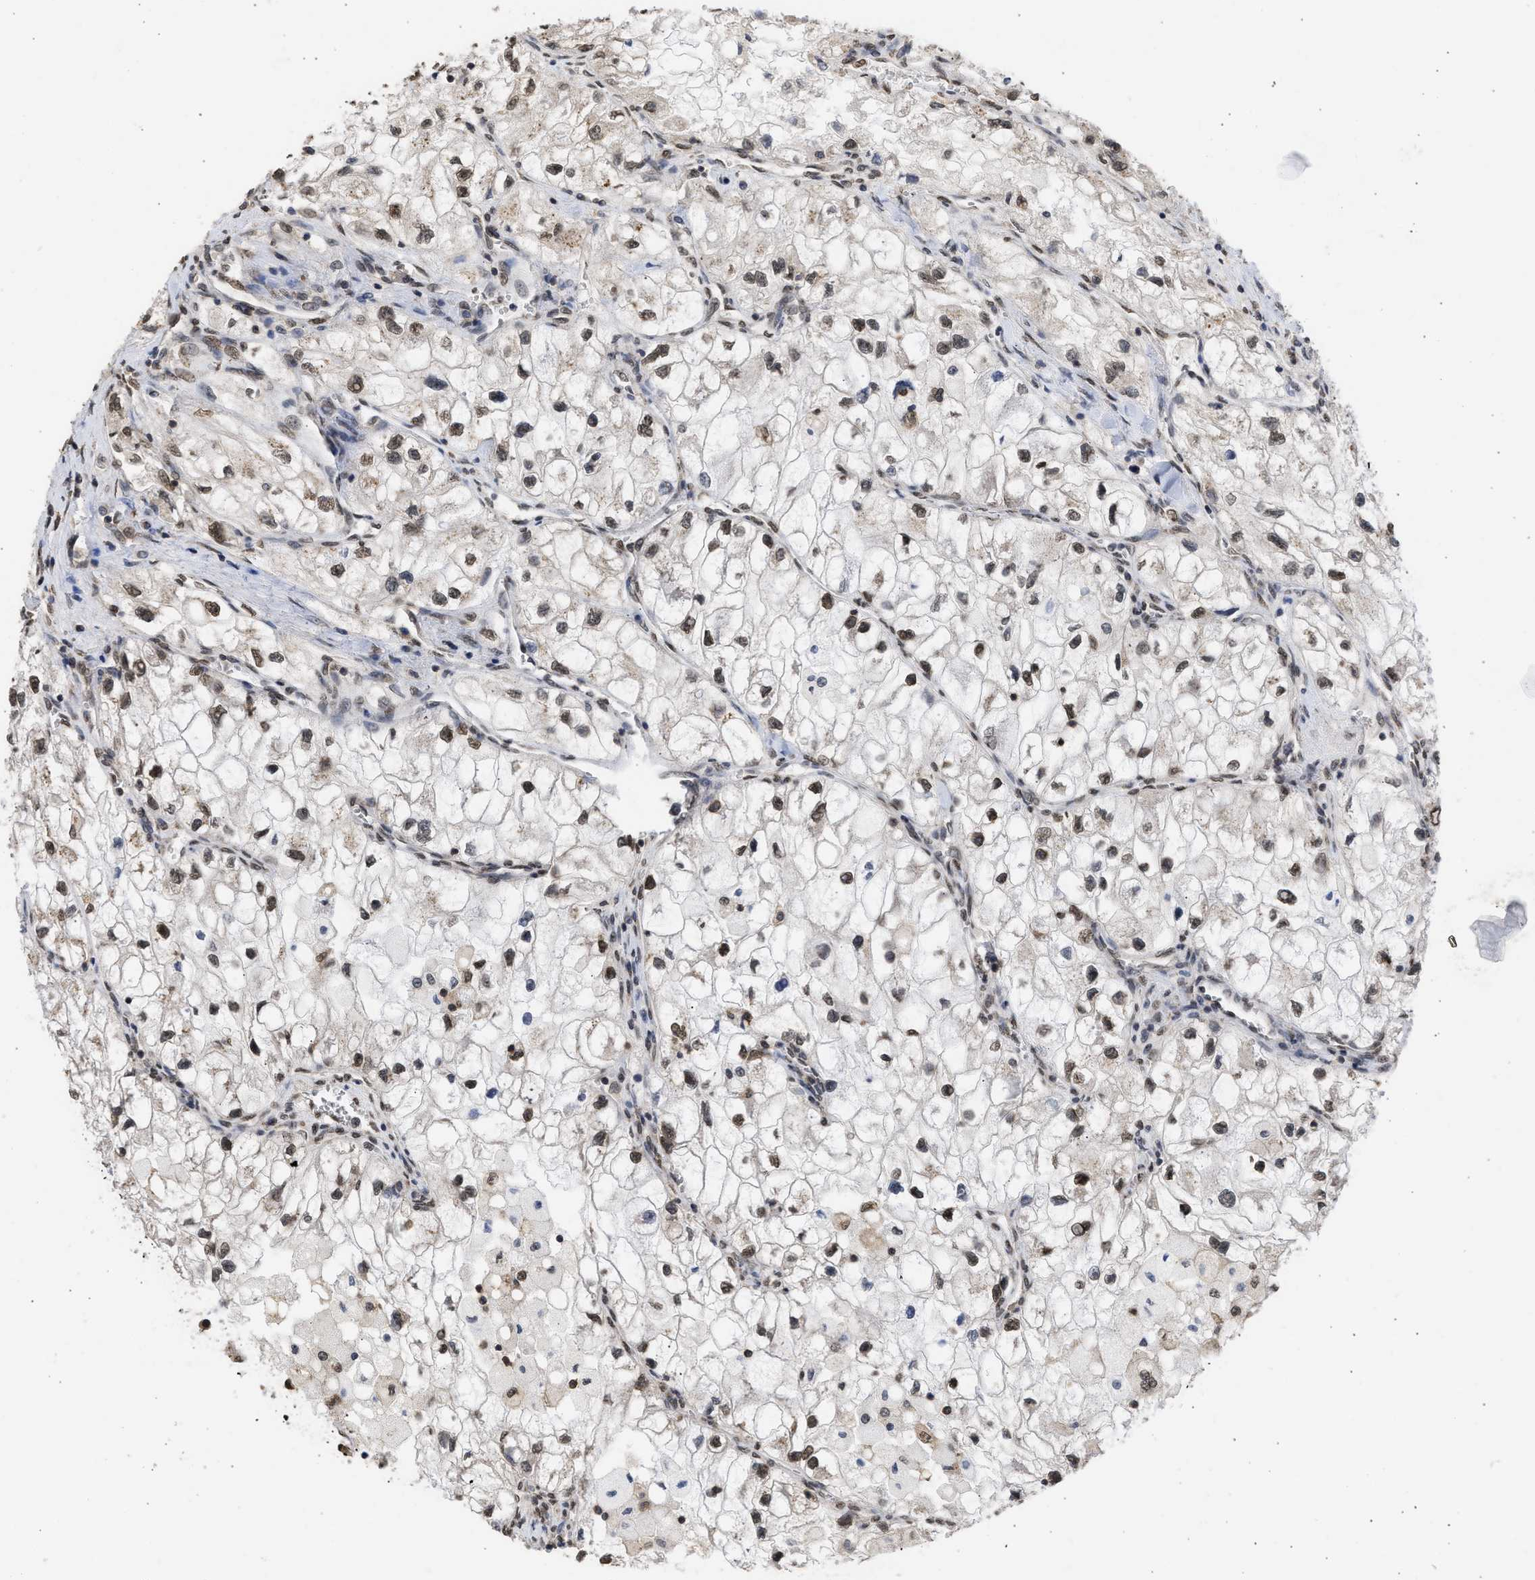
{"staining": {"intensity": "weak", "quantity": ">75%", "location": "nuclear"}, "tissue": "renal cancer", "cell_type": "Tumor cells", "image_type": "cancer", "snomed": [{"axis": "morphology", "description": "Adenocarcinoma, NOS"}, {"axis": "topography", "description": "Kidney"}], "caption": "Renal cancer was stained to show a protein in brown. There is low levels of weak nuclear staining in approximately >75% of tumor cells. (Stains: DAB in brown, nuclei in blue, Microscopy: brightfield microscopy at high magnification).", "gene": "NUP35", "patient": {"sex": "female", "age": 70}}